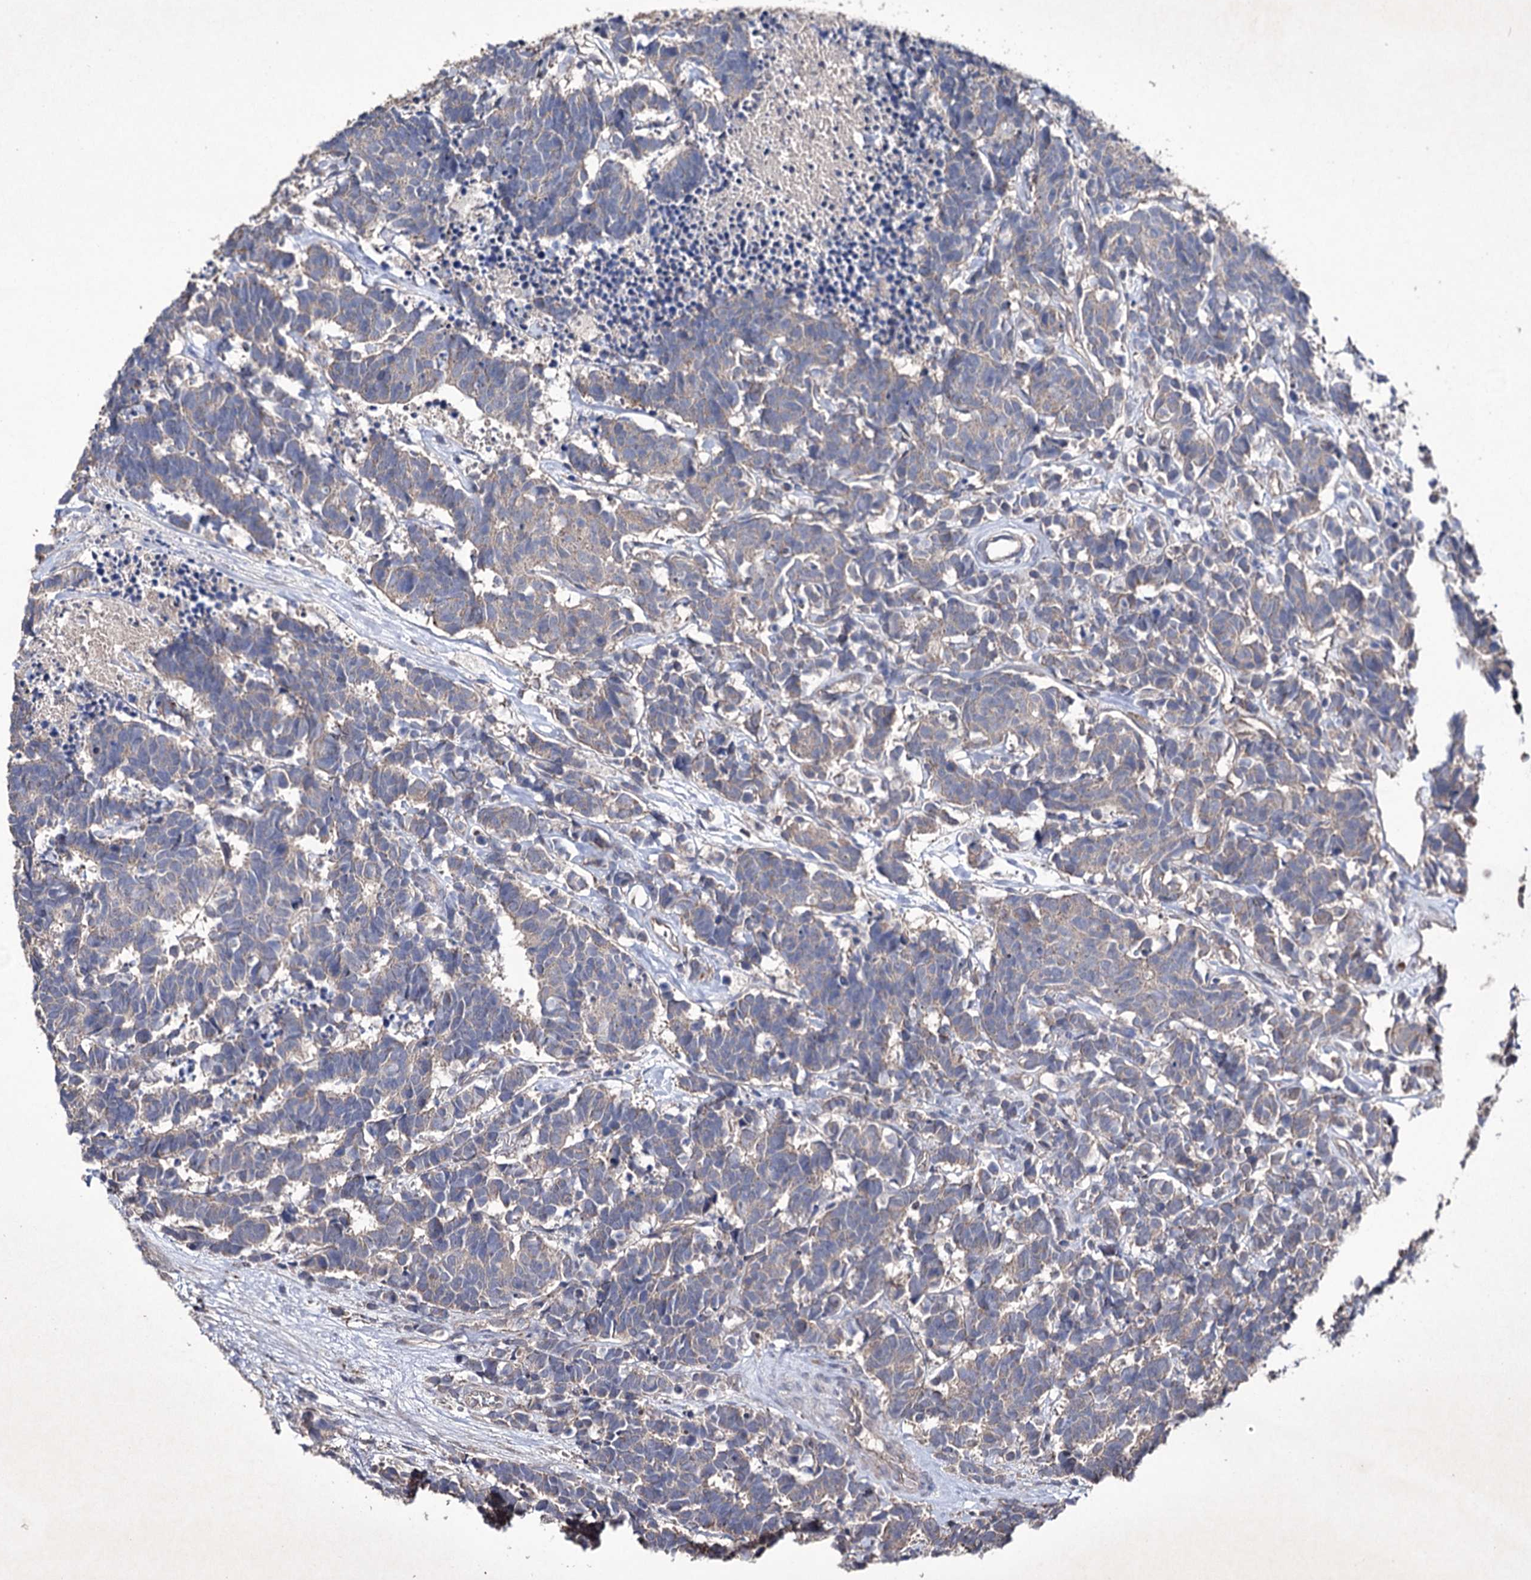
{"staining": {"intensity": "weak", "quantity": "<25%", "location": "cytoplasmic/membranous"}, "tissue": "carcinoid", "cell_type": "Tumor cells", "image_type": "cancer", "snomed": [{"axis": "morphology", "description": "Carcinoma, NOS"}, {"axis": "morphology", "description": "Carcinoid, malignant, NOS"}, {"axis": "topography", "description": "Urinary bladder"}], "caption": "Protein analysis of carcinoid shows no significant staining in tumor cells.", "gene": "SEMA4G", "patient": {"sex": "male", "age": 57}}